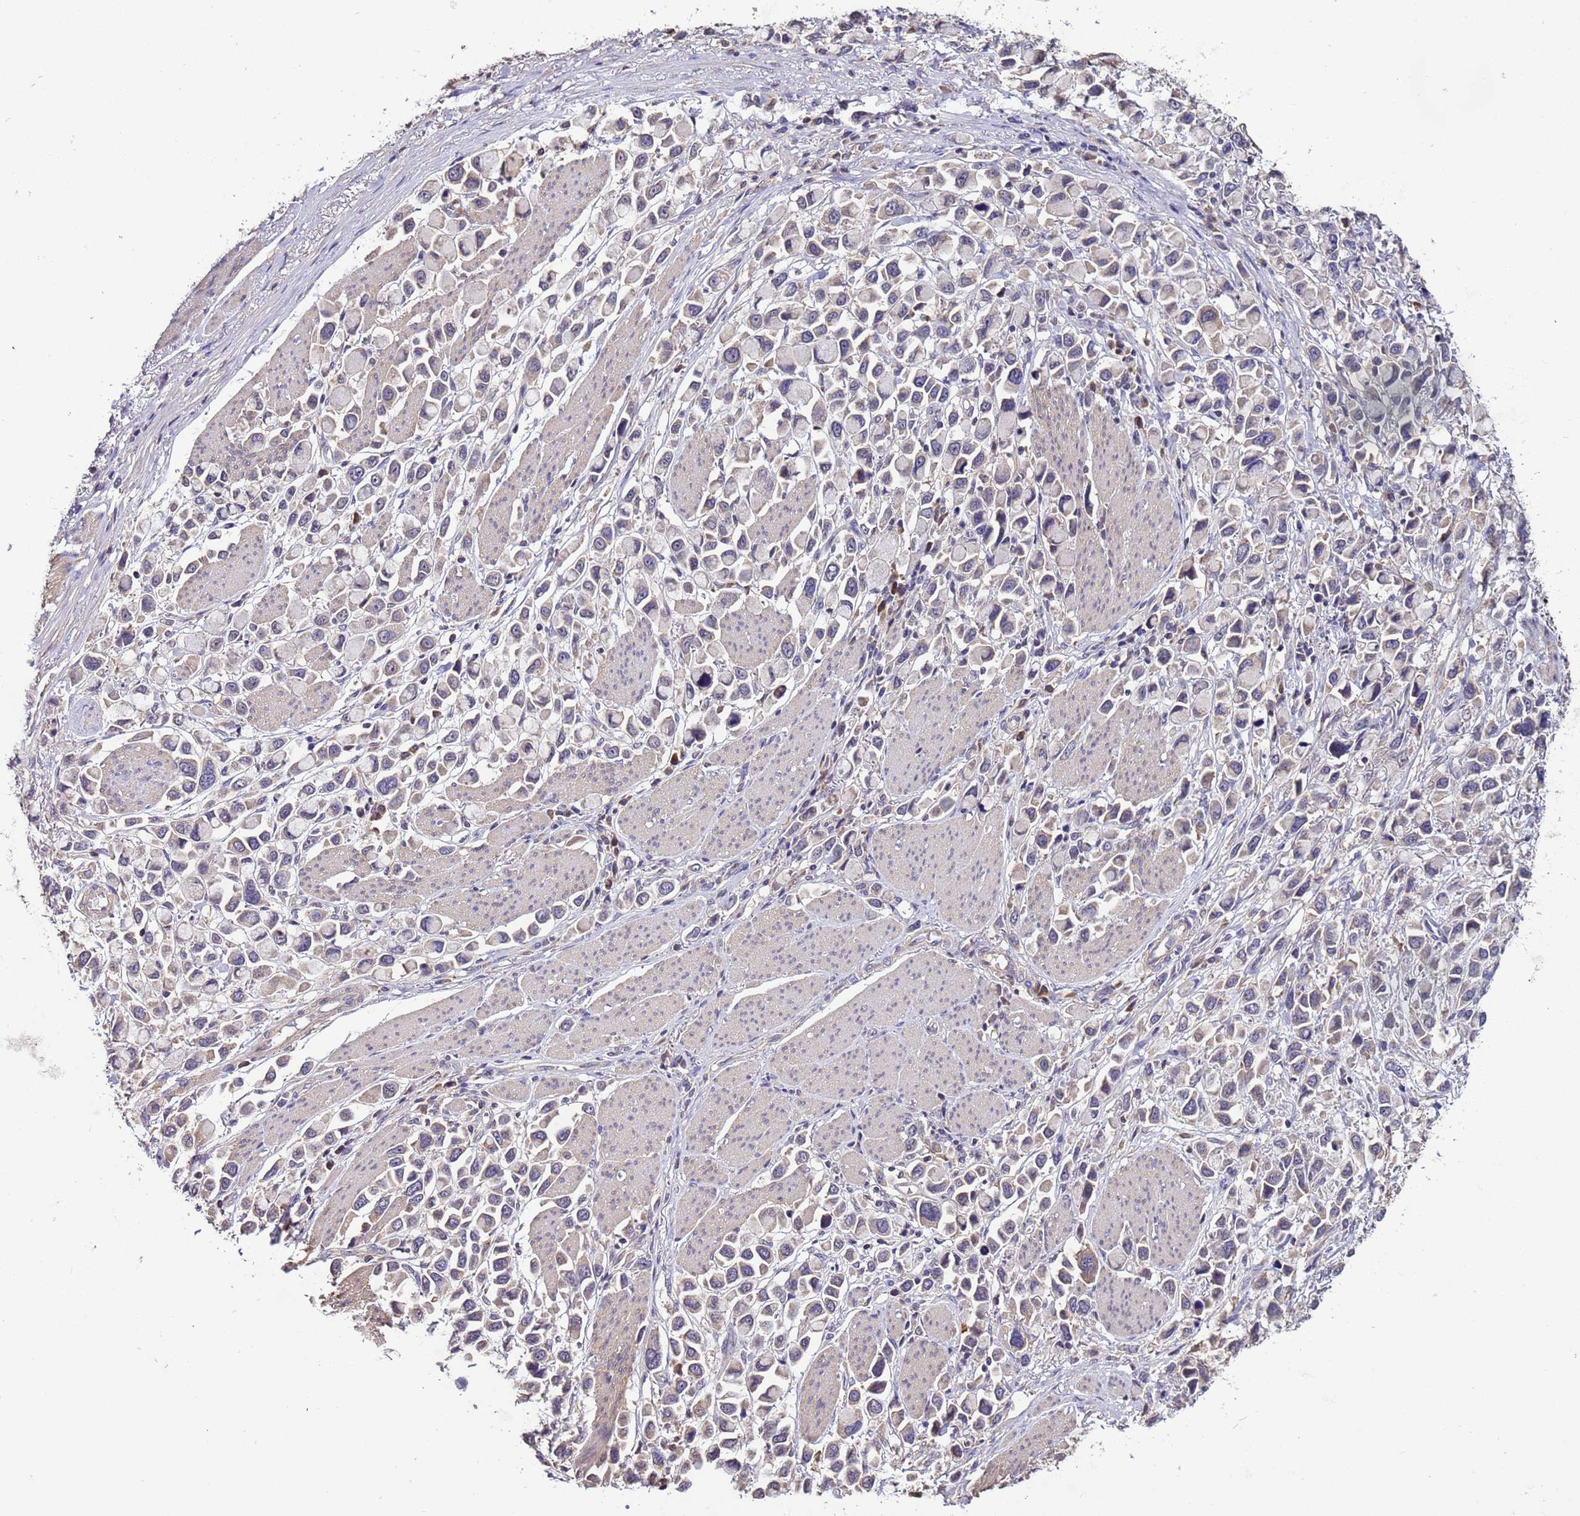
{"staining": {"intensity": "negative", "quantity": "none", "location": "none"}, "tissue": "stomach cancer", "cell_type": "Tumor cells", "image_type": "cancer", "snomed": [{"axis": "morphology", "description": "Adenocarcinoma, NOS"}, {"axis": "topography", "description": "Stomach"}], "caption": "This is an immunohistochemistry micrograph of adenocarcinoma (stomach). There is no expression in tumor cells.", "gene": "ELMOD2", "patient": {"sex": "female", "age": 81}}